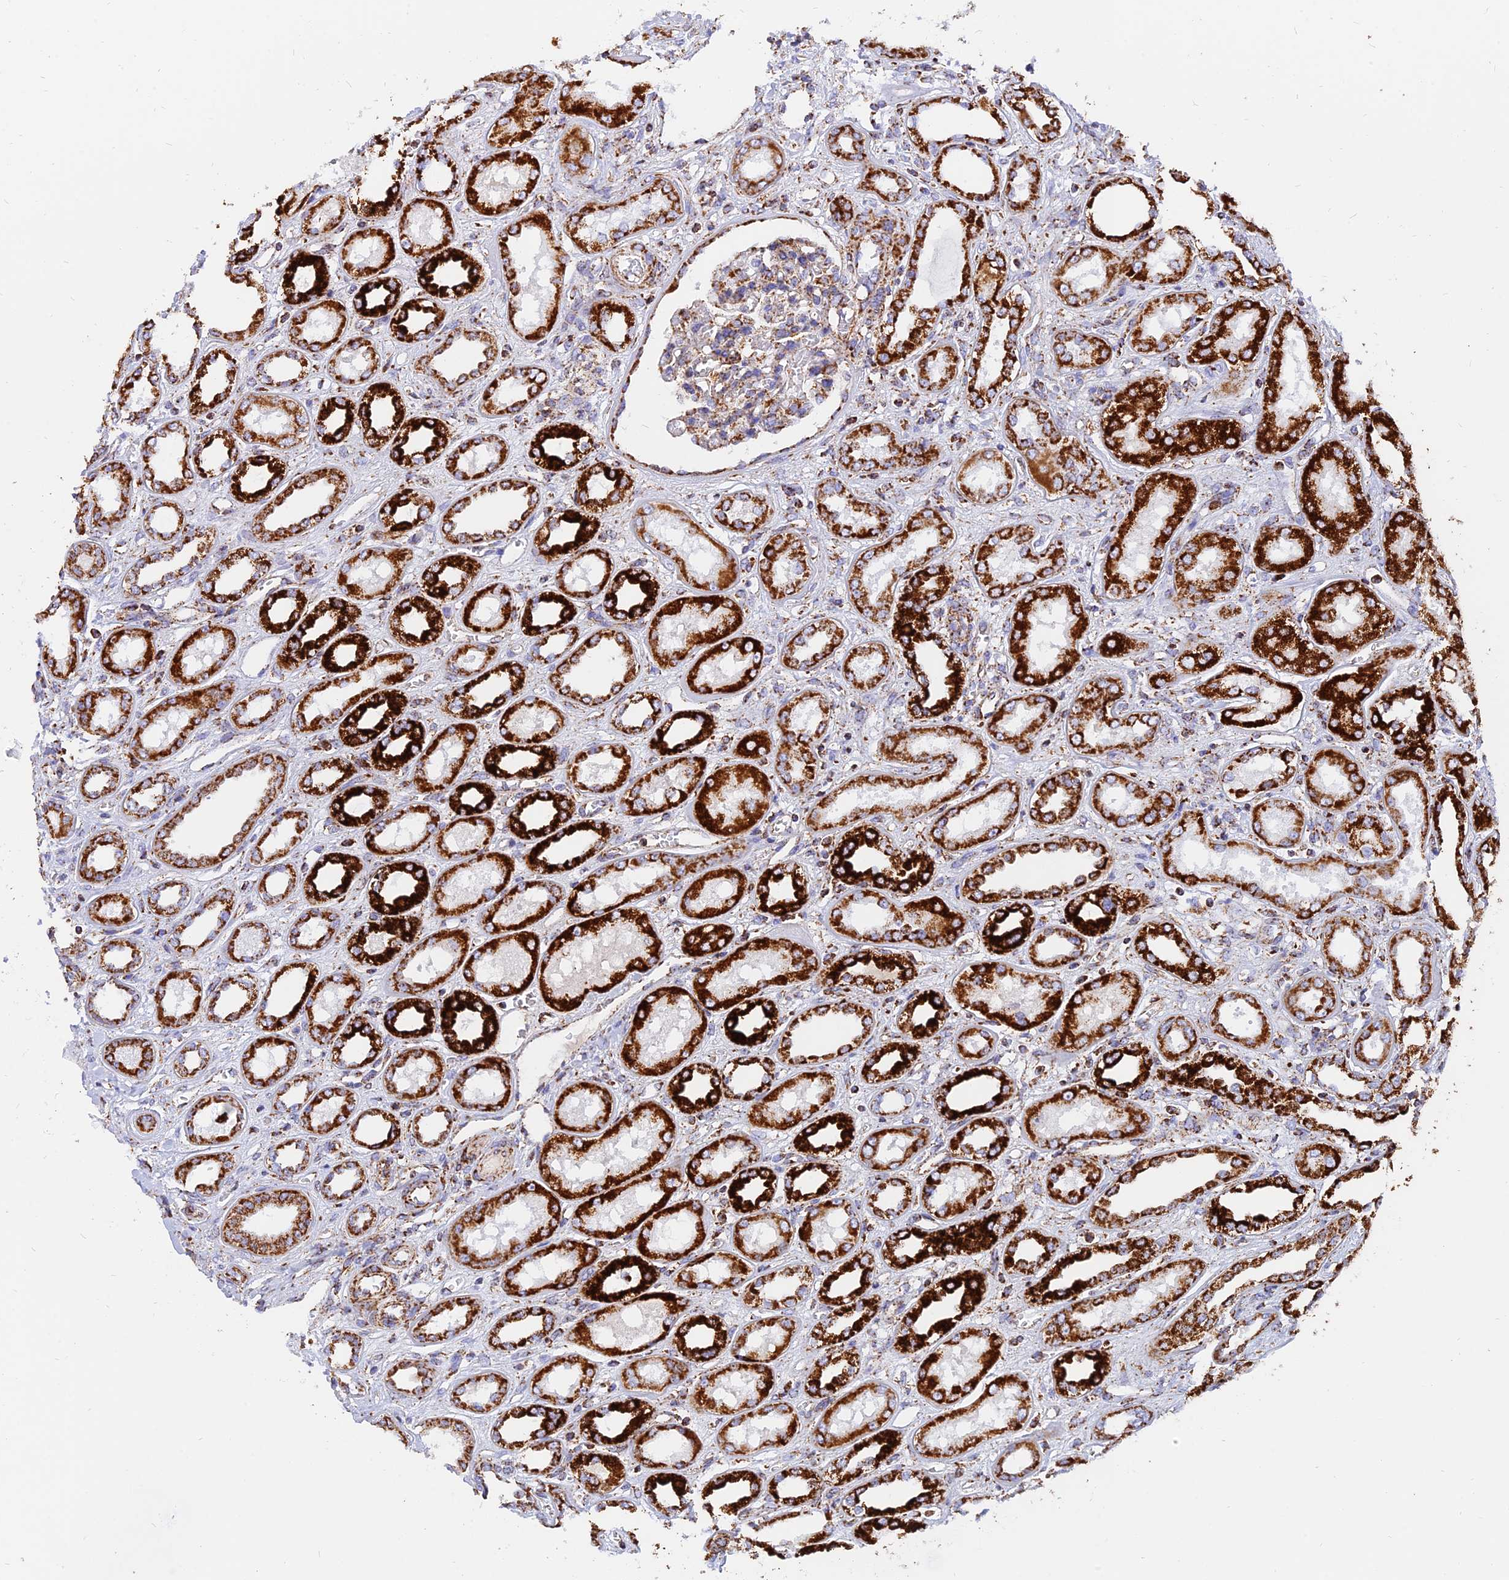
{"staining": {"intensity": "moderate", "quantity": "25%-75%", "location": "cytoplasmic/membranous"}, "tissue": "kidney", "cell_type": "Cells in glomeruli", "image_type": "normal", "snomed": [{"axis": "morphology", "description": "Normal tissue, NOS"}, {"axis": "topography", "description": "Kidney"}], "caption": "An image showing moderate cytoplasmic/membranous positivity in approximately 25%-75% of cells in glomeruli in benign kidney, as visualized by brown immunohistochemical staining.", "gene": "NDUFB6", "patient": {"sex": "male", "age": 59}}